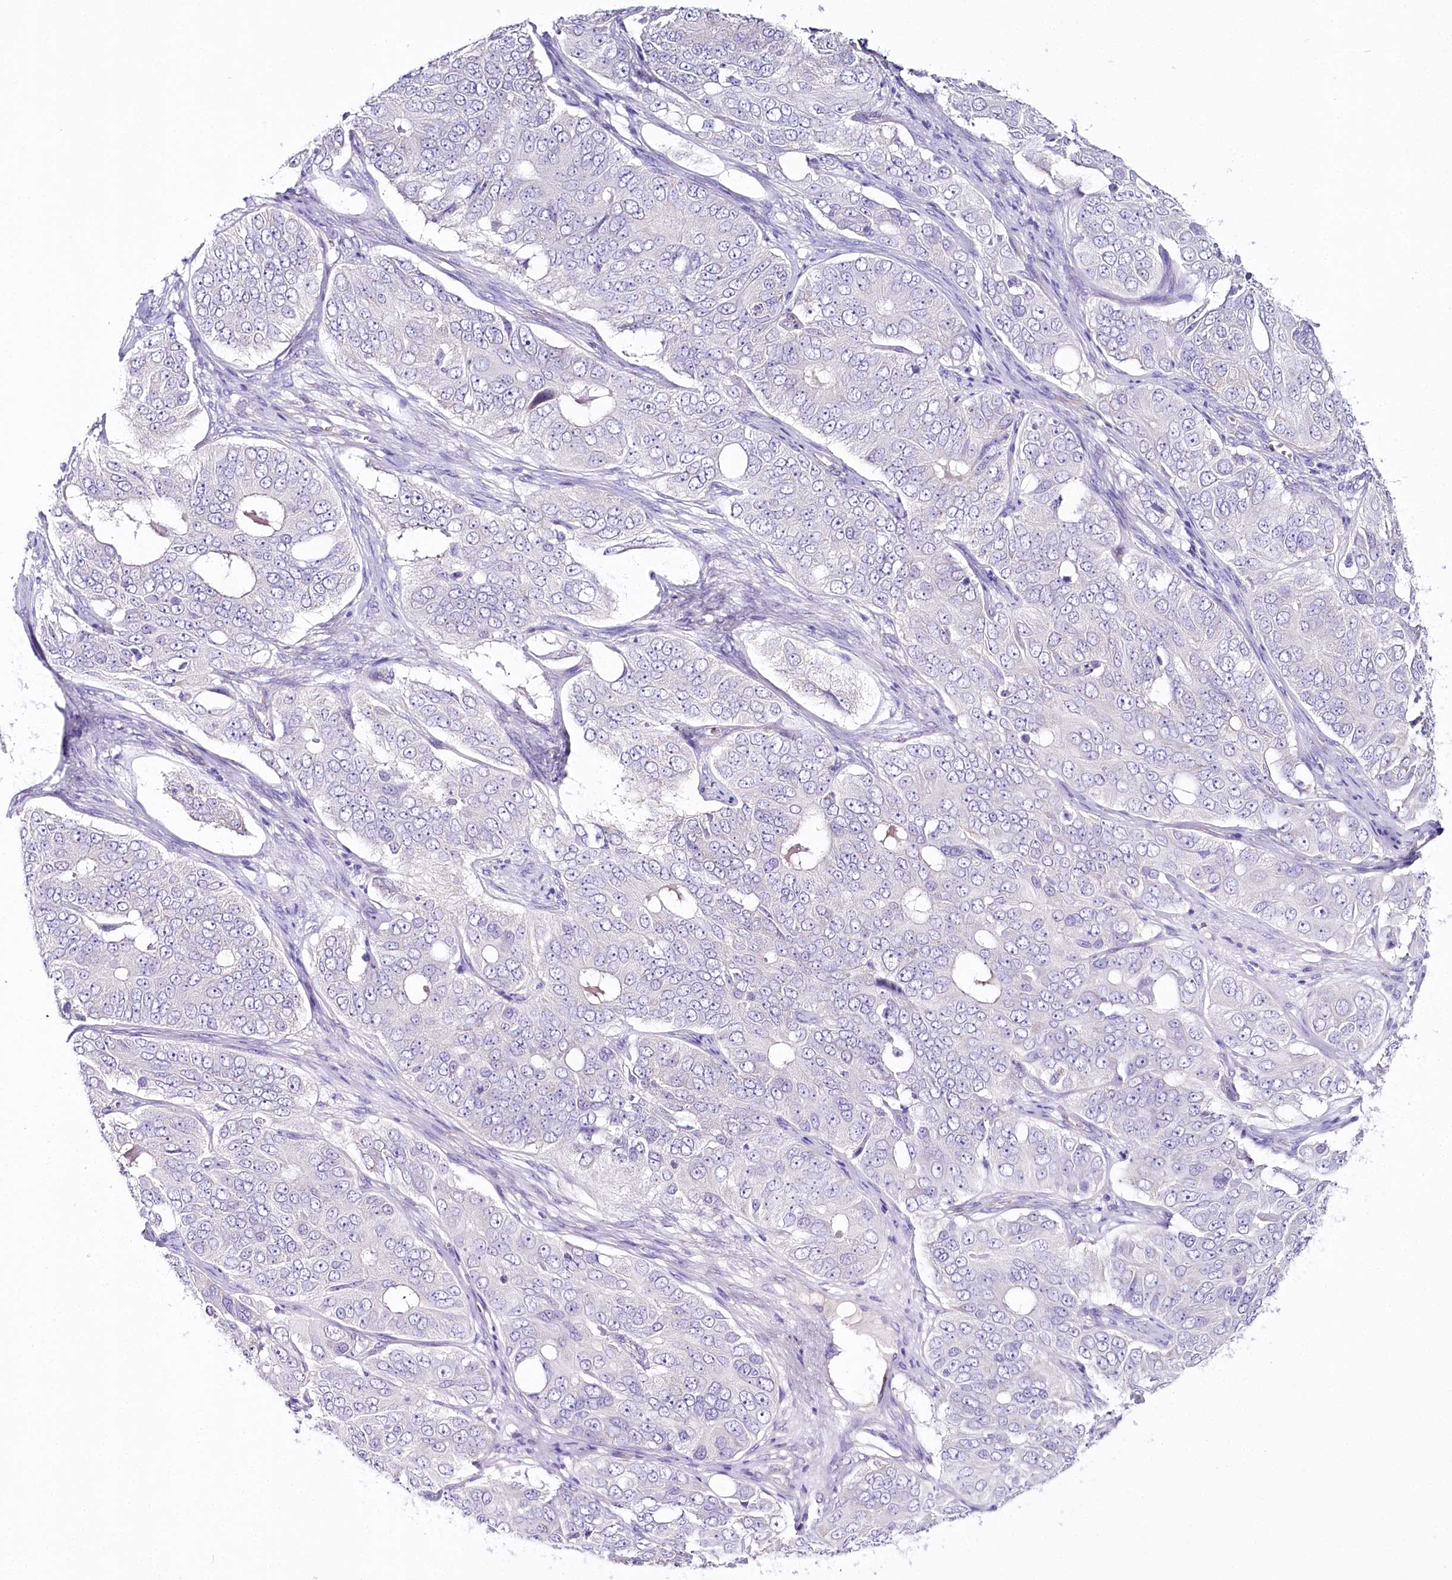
{"staining": {"intensity": "negative", "quantity": "none", "location": "none"}, "tissue": "ovarian cancer", "cell_type": "Tumor cells", "image_type": "cancer", "snomed": [{"axis": "morphology", "description": "Carcinoma, endometroid"}, {"axis": "topography", "description": "Ovary"}], "caption": "Tumor cells show no significant expression in ovarian cancer (endometroid carcinoma).", "gene": "CSN3", "patient": {"sex": "female", "age": 51}}